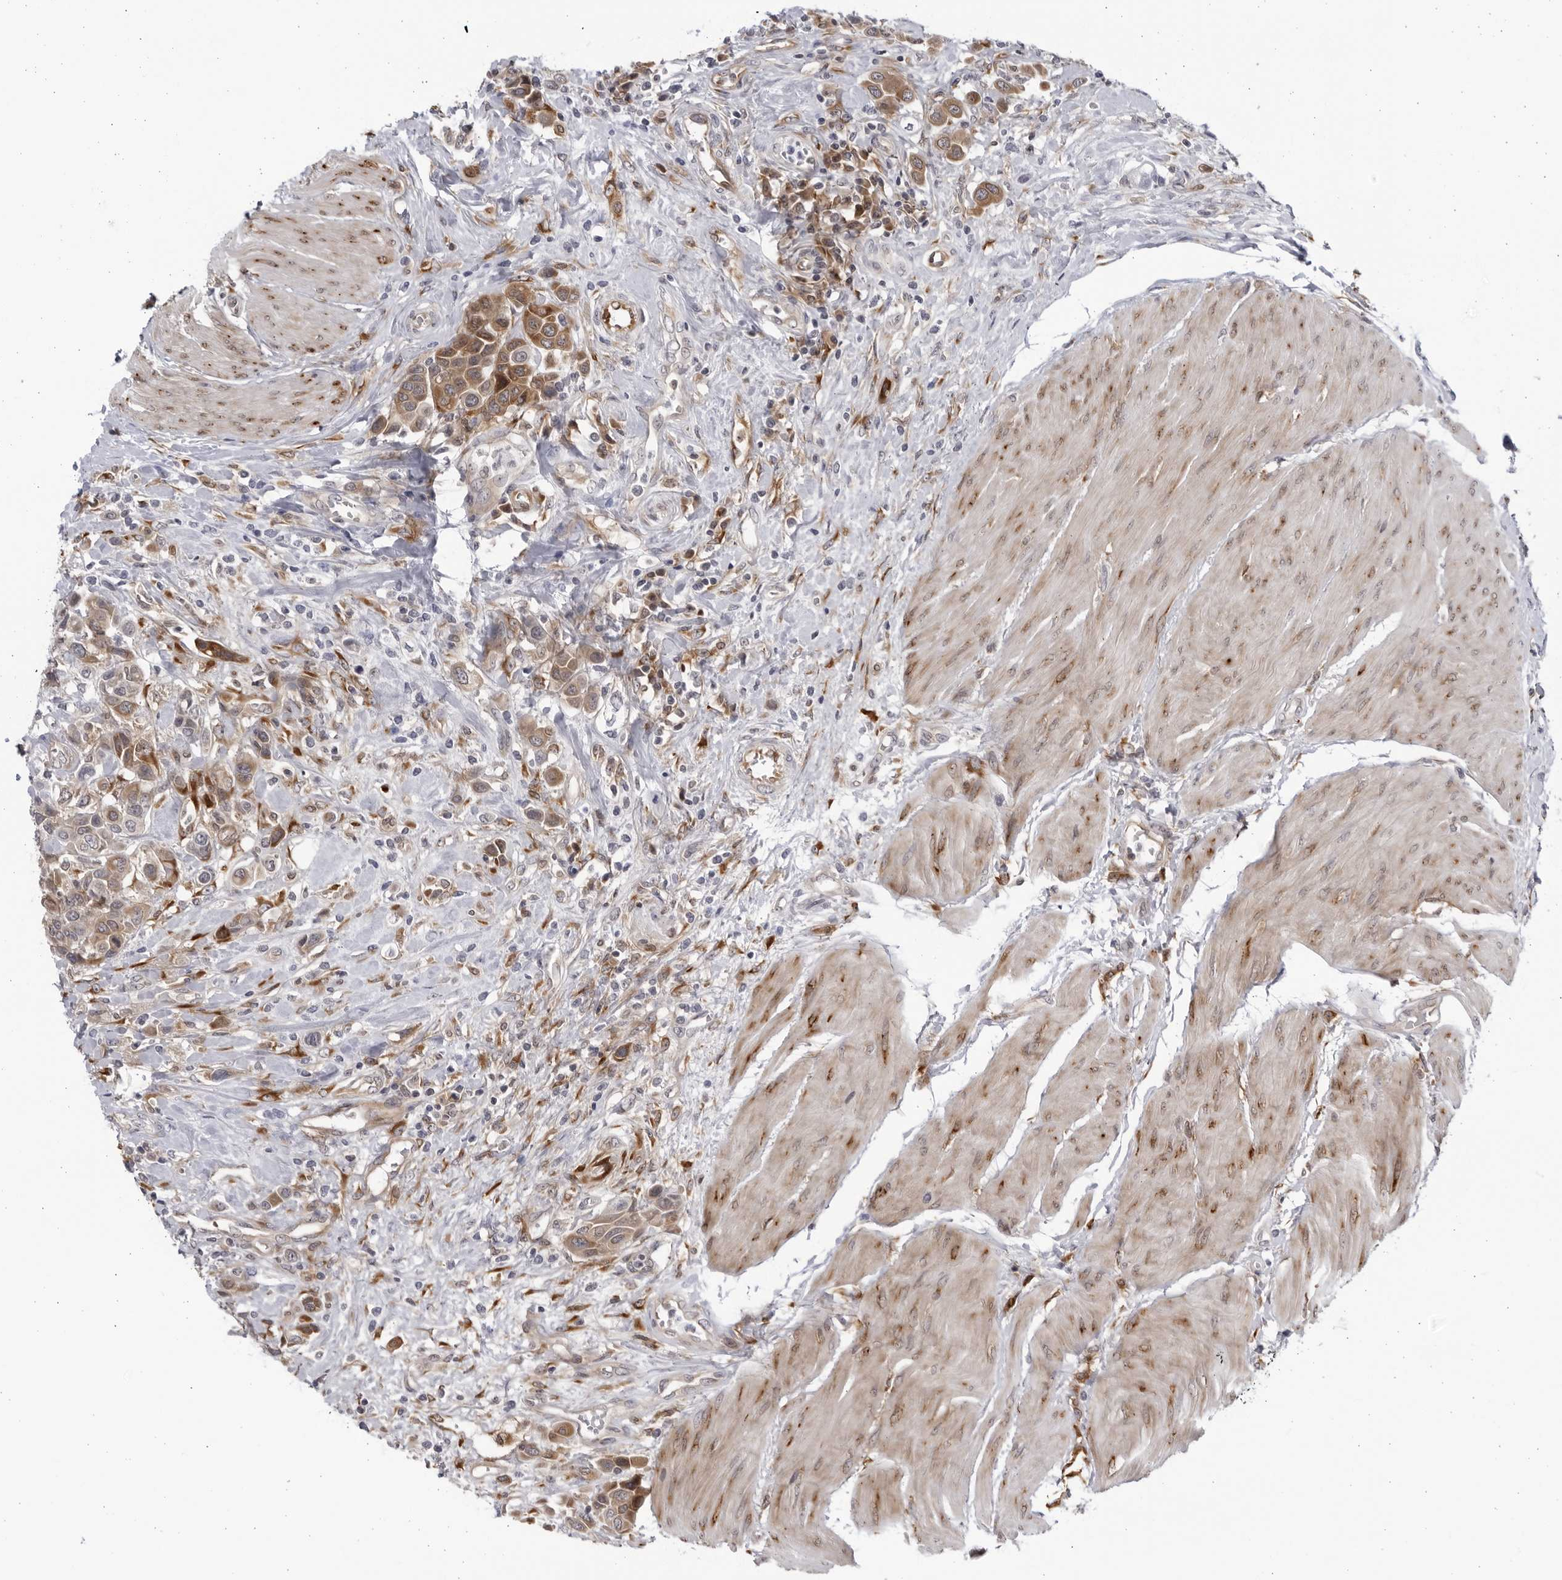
{"staining": {"intensity": "moderate", "quantity": ">75%", "location": "cytoplasmic/membranous"}, "tissue": "urothelial cancer", "cell_type": "Tumor cells", "image_type": "cancer", "snomed": [{"axis": "morphology", "description": "Urothelial carcinoma, High grade"}, {"axis": "topography", "description": "Urinary bladder"}], "caption": "DAB (3,3'-diaminobenzidine) immunohistochemical staining of urothelial cancer demonstrates moderate cytoplasmic/membranous protein positivity in about >75% of tumor cells.", "gene": "BMP2K", "patient": {"sex": "male", "age": 50}}